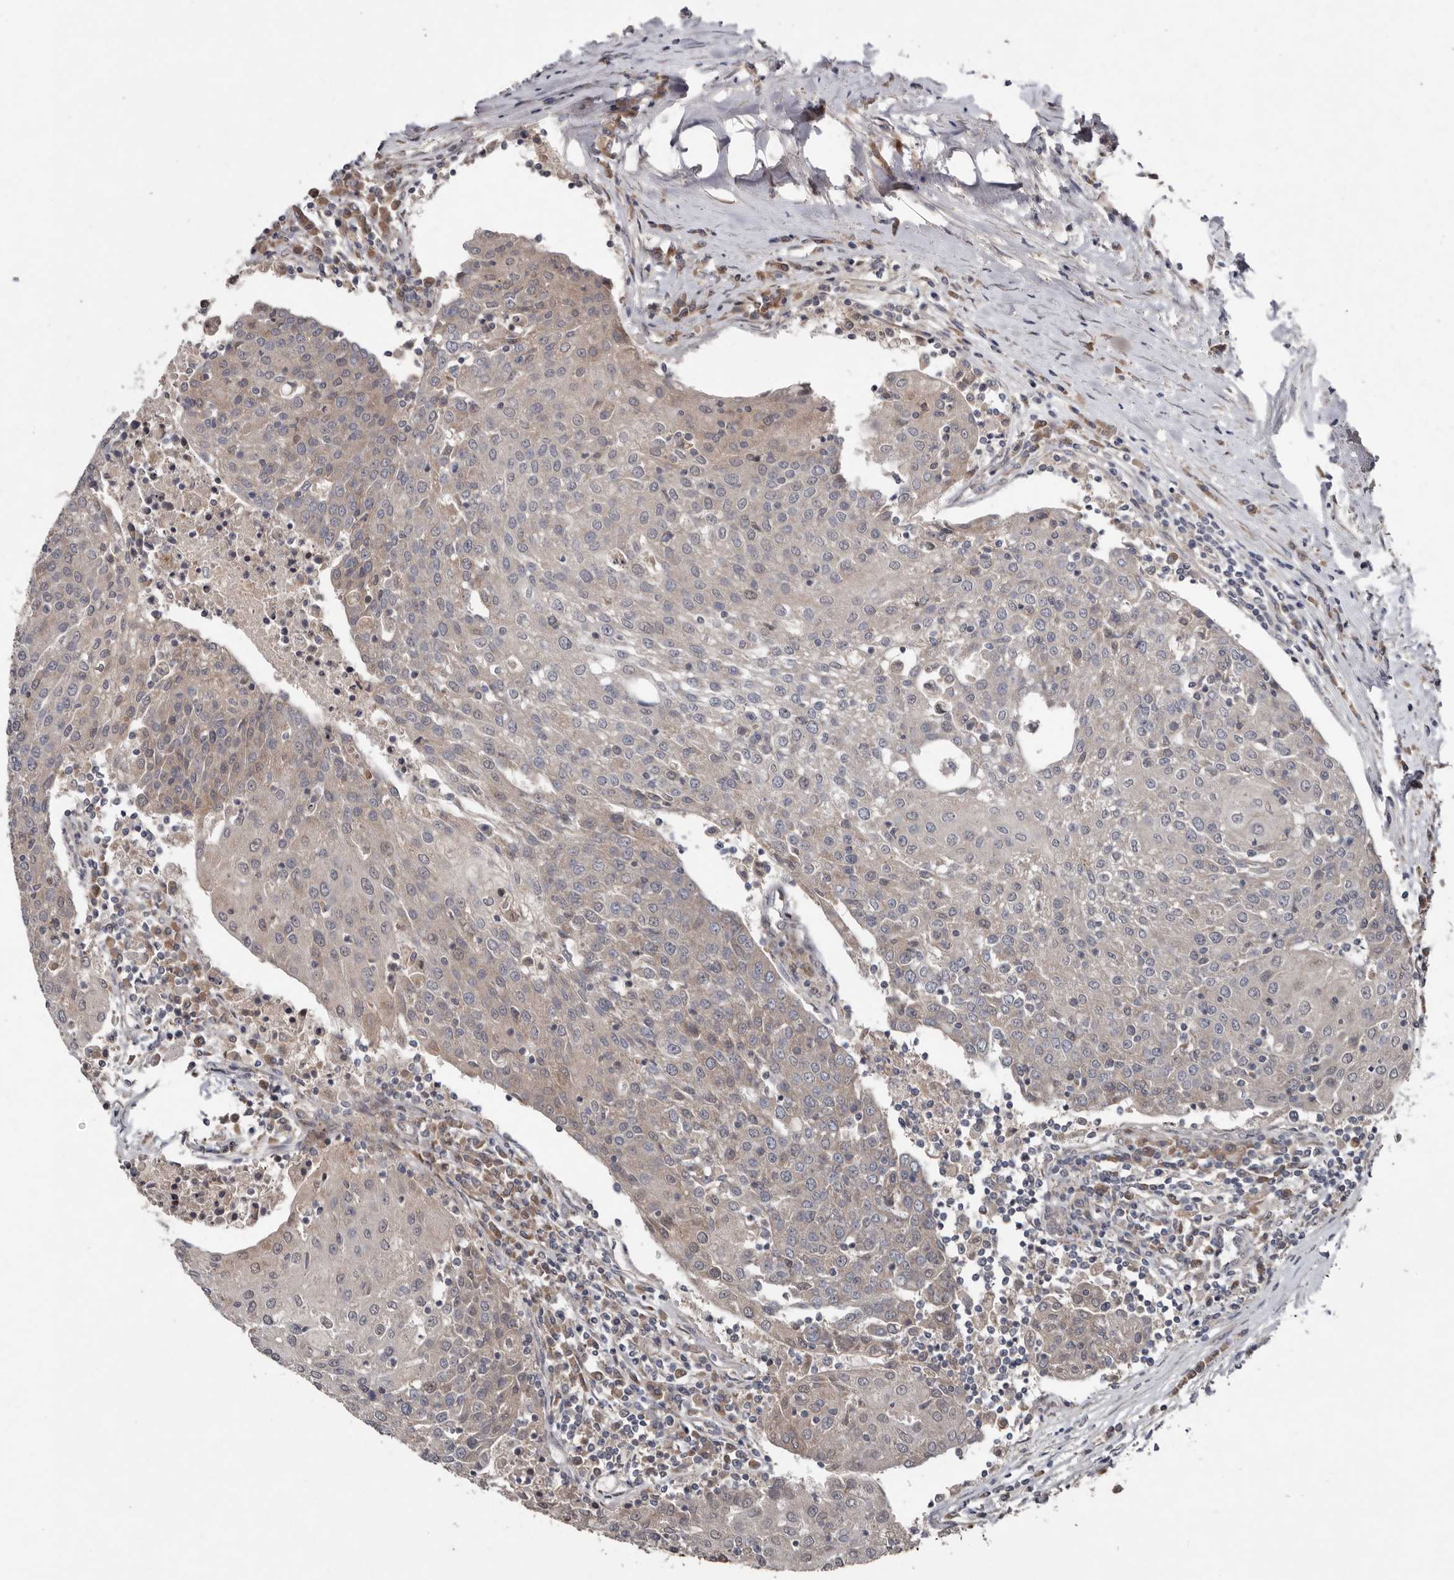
{"staining": {"intensity": "negative", "quantity": "none", "location": "none"}, "tissue": "urothelial cancer", "cell_type": "Tumor cells", "image_type": "cancer", "snomed": [{"axis": "morphology", "description": "Urothelial carcinoma, High grade"}, {"axis": "topography", "description": "Urinary bladder"}], "caption": "Tumor cells show no significant positivity in high-grade urothelial carcinoma.", "gene": "CHML", "patient": {"sex": "female", "age": 85}}